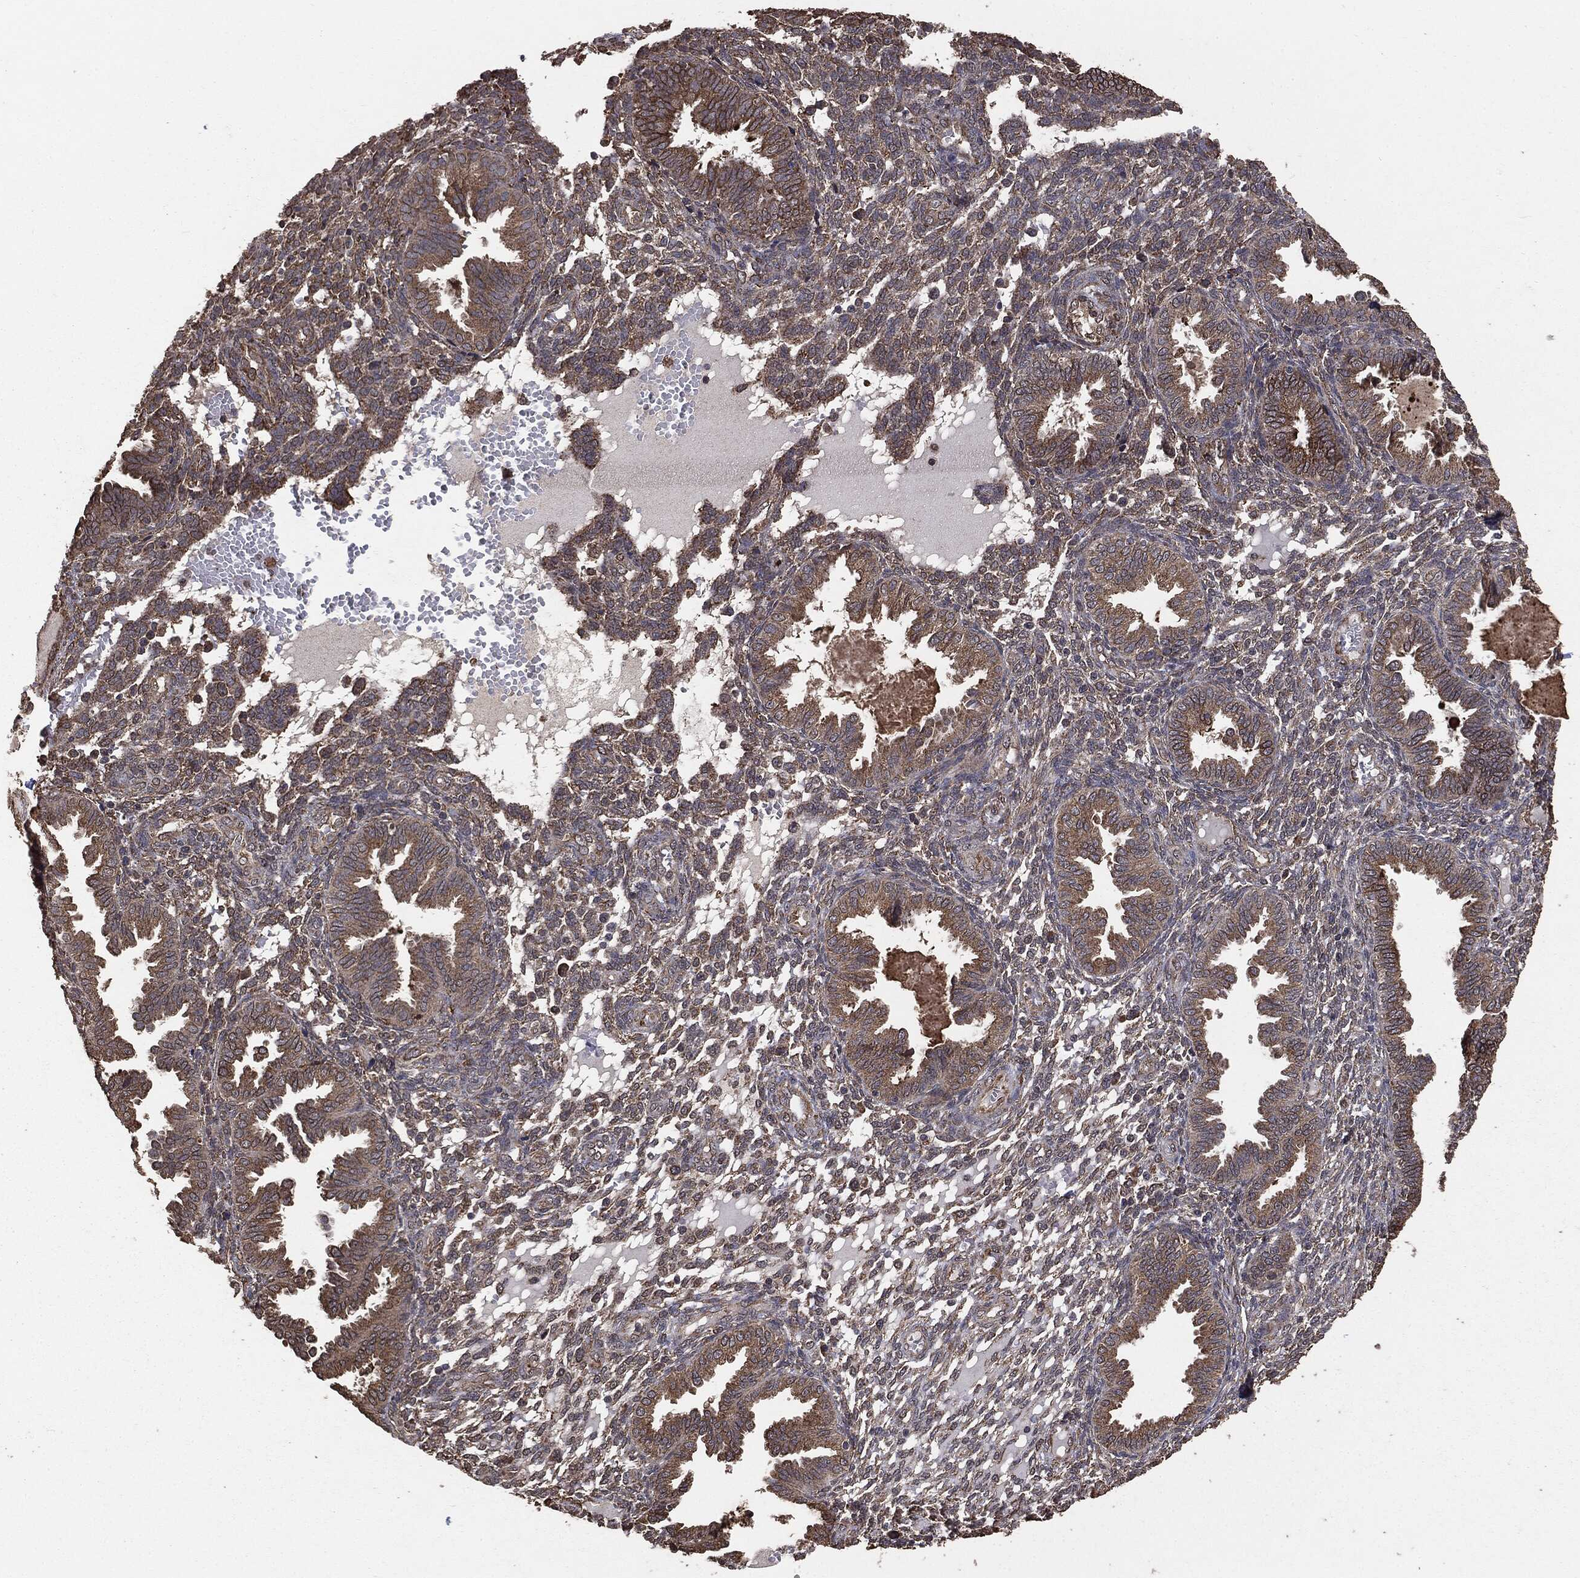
{"staining": {"intensity": "weak", "quantity": "<25%", "location": "cytoplasmic/membranous"}, "tissue": "endometrium", "cell_type": "Cells in endometrial stroma", "image_type": "normal", "snomed": [{"axis": "morphology", "description": "Normal tissue, NOS"}, {"axis": "topography", "description": "Endometrium"}], "caption": "An immunohistochemistry (IHC) micrograph of unremarkable endometrium is shown. There is no staining in cells in endometrial stroma of endometrium.", "gene": "MTOR", "patient": {"sex": "female", "age": 42}}